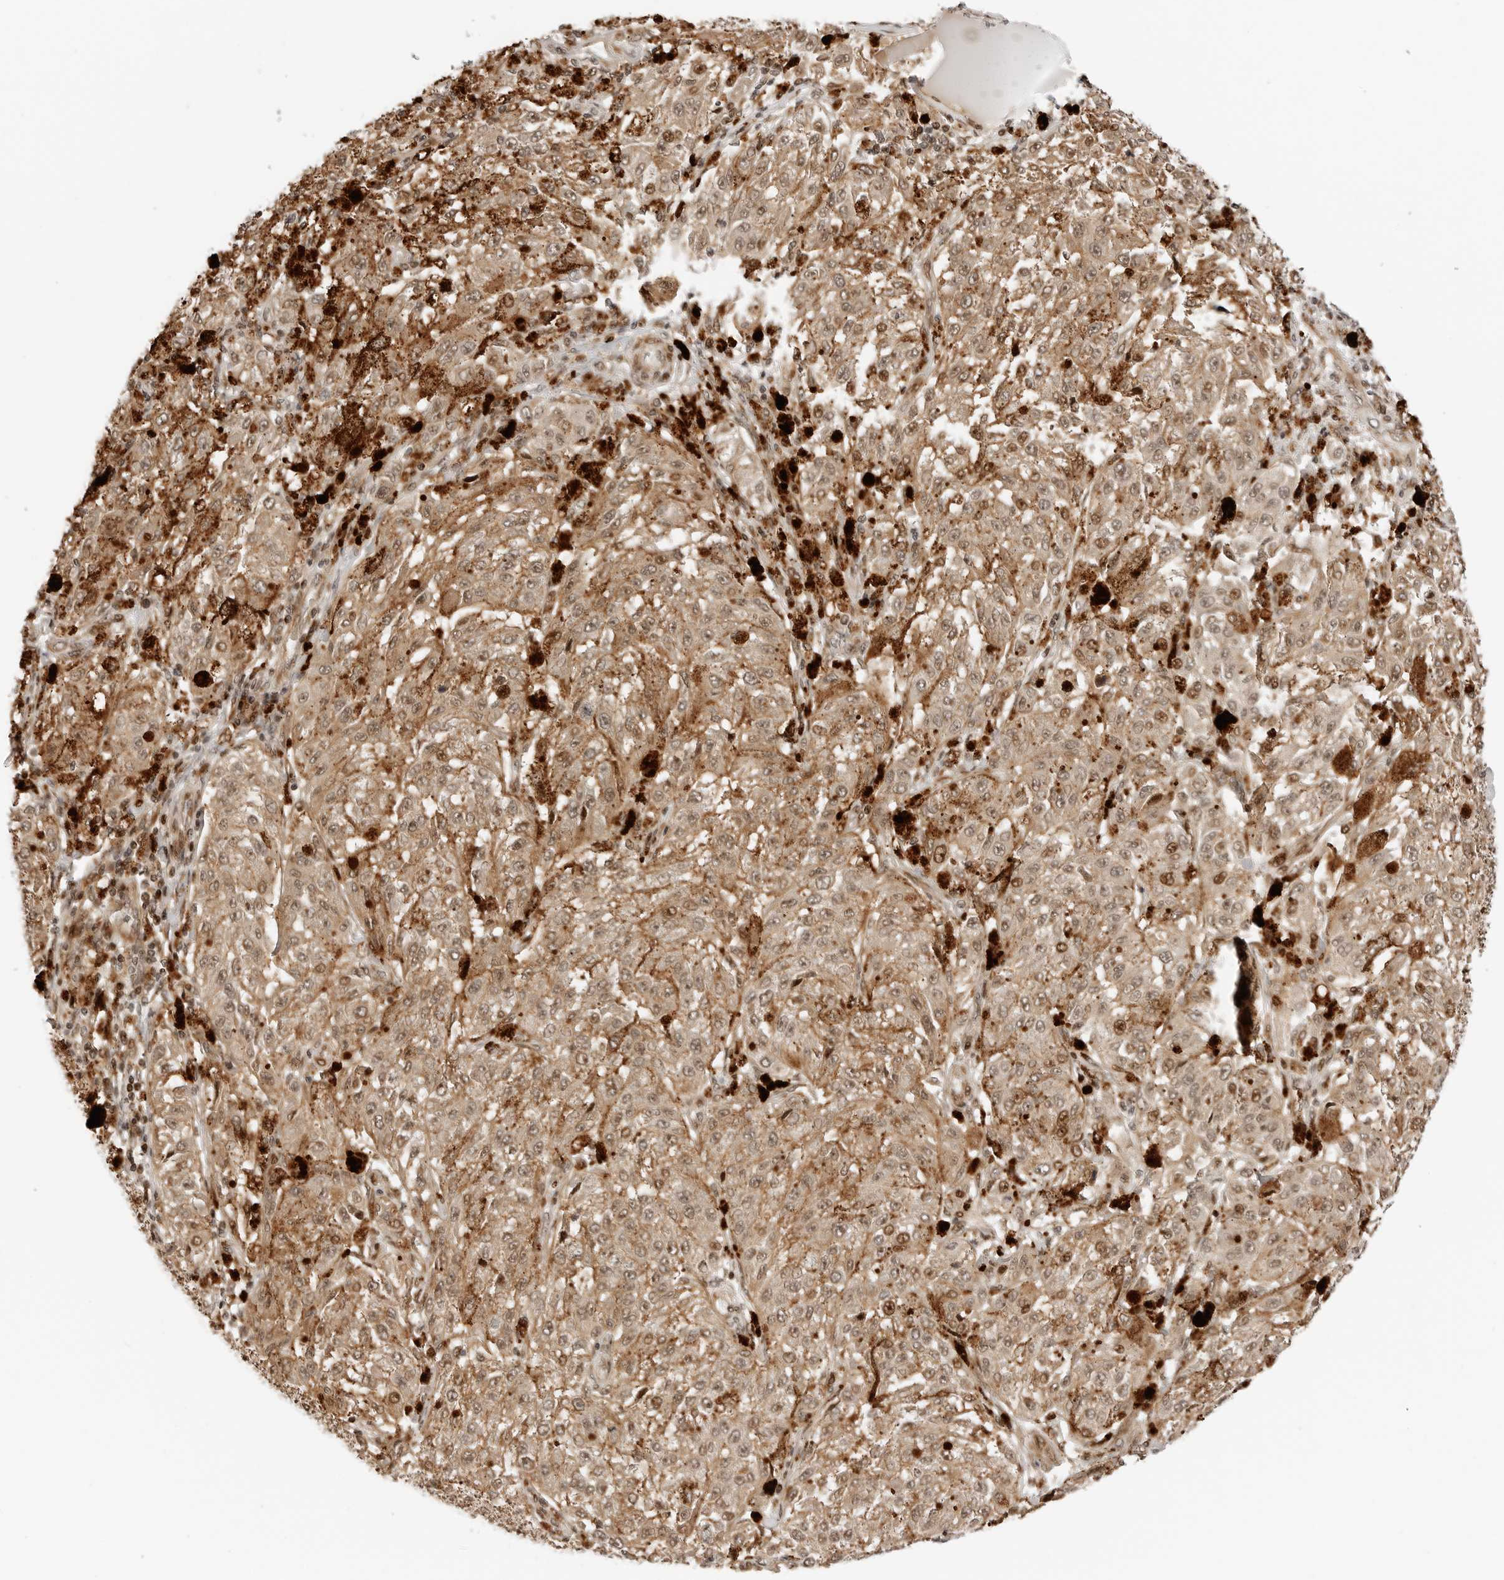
{"staining": {"intensity": "moderate", "quantity": ">75%", "location": "cytoplasmic/membranous,nuclear"}, "tissue": "melanoma", "cell_type": "Tumor cells", "image_type": "cancer", "snomed": [{"axis": "morphology", "description": "Malignant melanoma, NOS"}, {"axis": "topography", "description": "Skin"}], "caption": "DAB (3,3'-diaminobenzidine) immunohistochemical staining of malignant melanoma demonstrates moderate cytoplasmic/membranous and nuclear protein positivity in approximately >75% of tumor cells.", "gene": "GEM", "patient": {"sex": "female", "age": 64}}